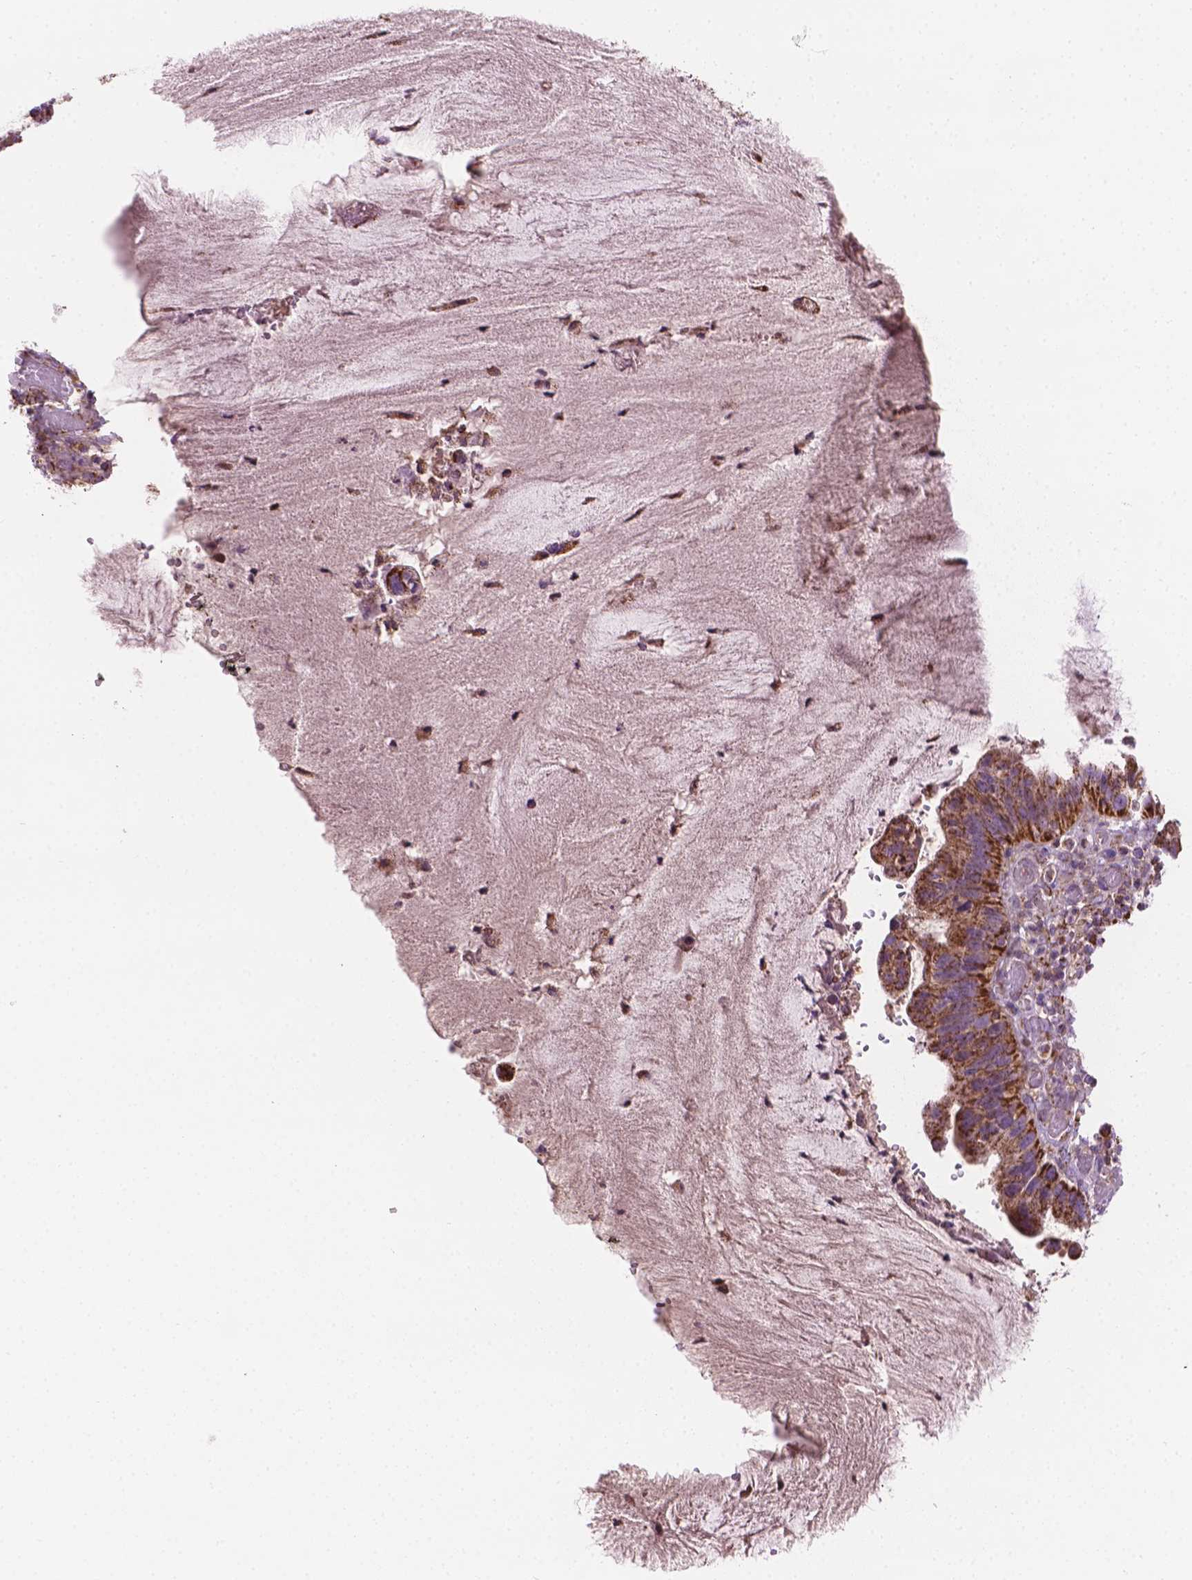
{"staining": {"intensity": "strong", "quantity": ">75%", "location": "cytoplasmic/membranous"}, "tissue": "cervical cancer", "cell_type": "Tumor cells", "image_type": "cancer", "snomed": [{"axis": "morphology", "description": "Adenocarcinoma, NOS"}, {"axis": "topography", "description": "Cervix"}], "caption": "Strong cytoplasmic/membranous protein positivity is appreciated in about >75% of tumor cells in cervical adenocarcinoma.", "gene": "PIBF1", "patient": {"sex": "female", "age": 34}}